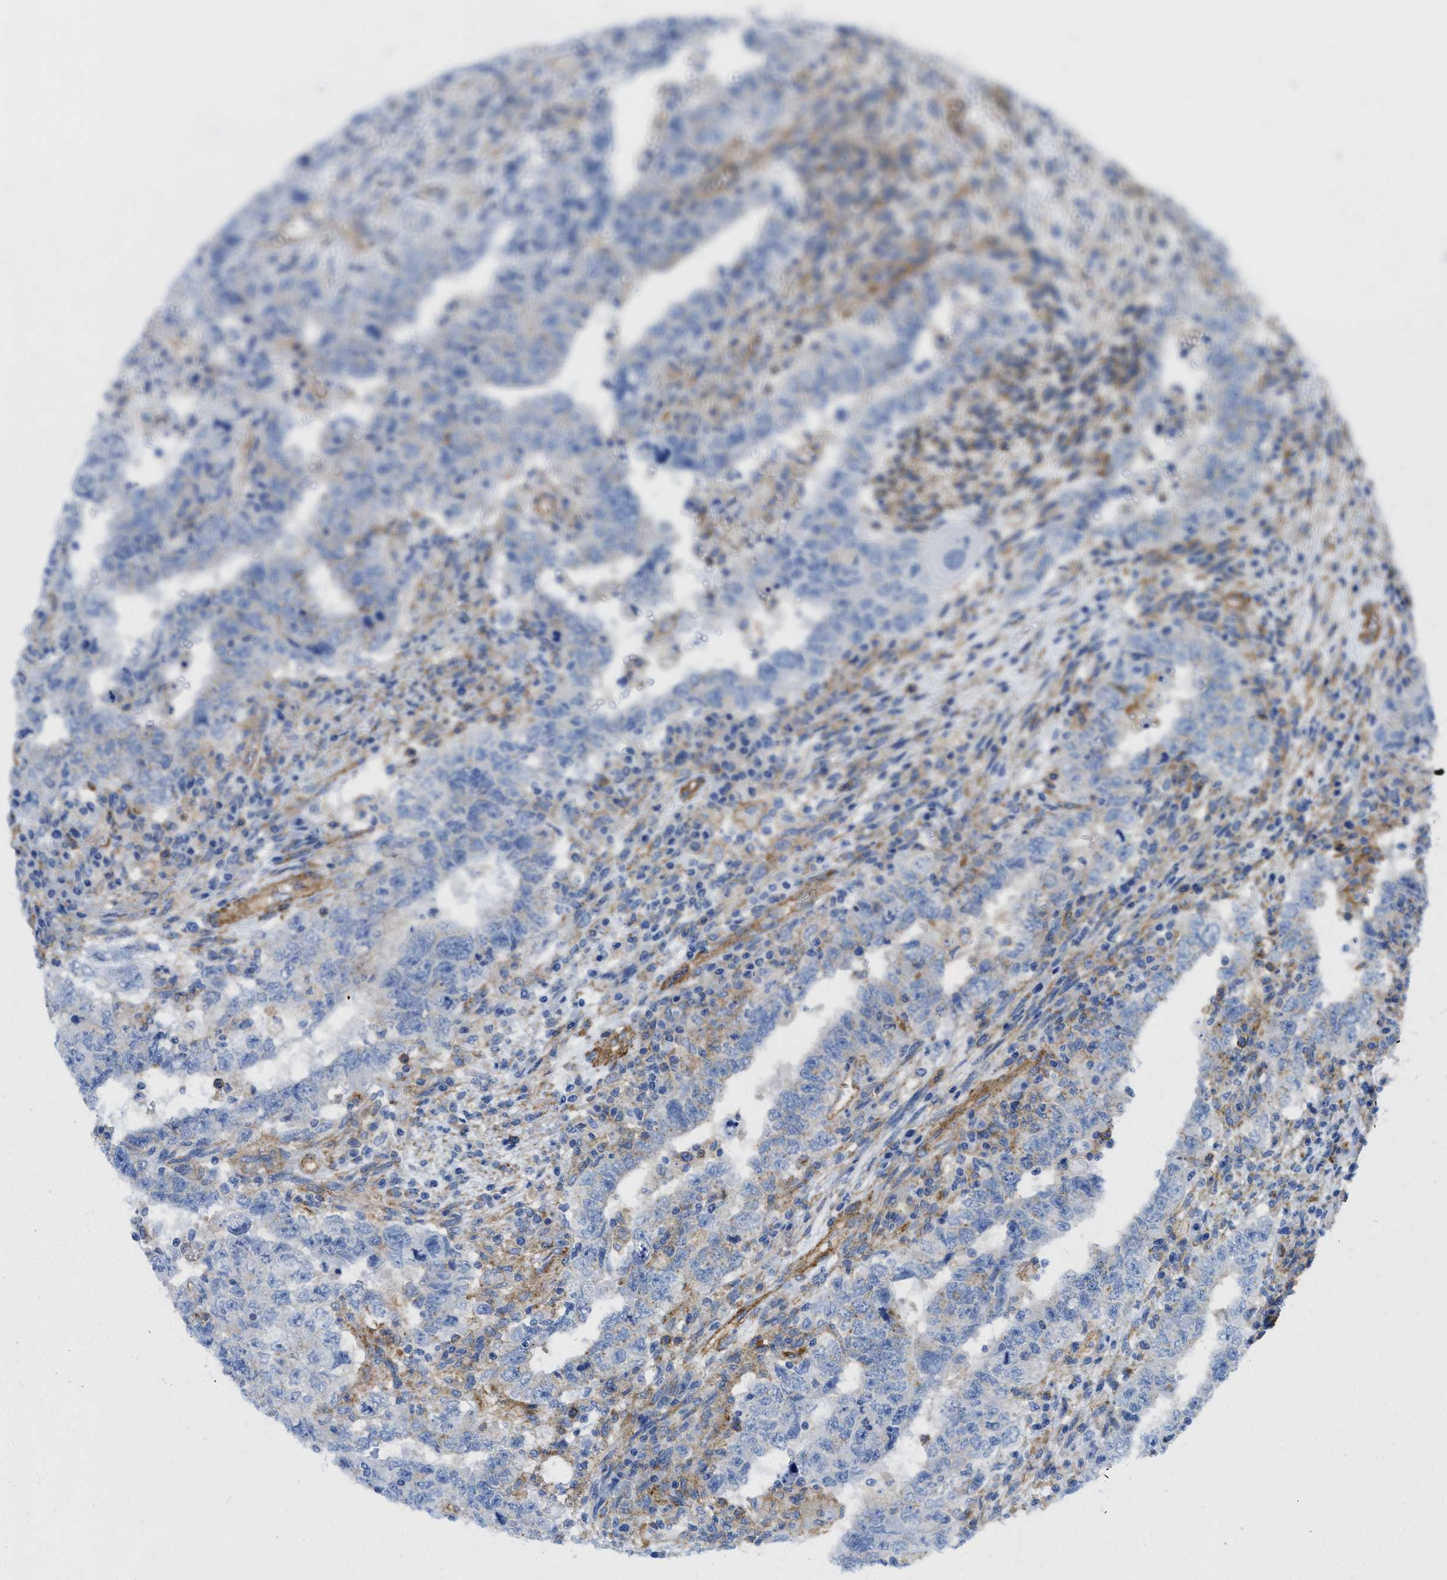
{"staining": {"intensity": "negative", "quantity": "none", "location": "none"}, "tissue": "testis cancer", "cell_type": "Tumor cells", "image_type": "cancer", "snomed": [{"axis": "morphology", "description": "Carcinoma, Embryonal, NOS"}, {"axis": "topography", "description": "Testis"}], "caption": "This is an immunohistochemistry (IHC) micrograph of human testis embryonal carcinoma. There is no positivity in tumor cells.", "gene": "HIP1", "patient": {"sex": "male", "age": 26}}